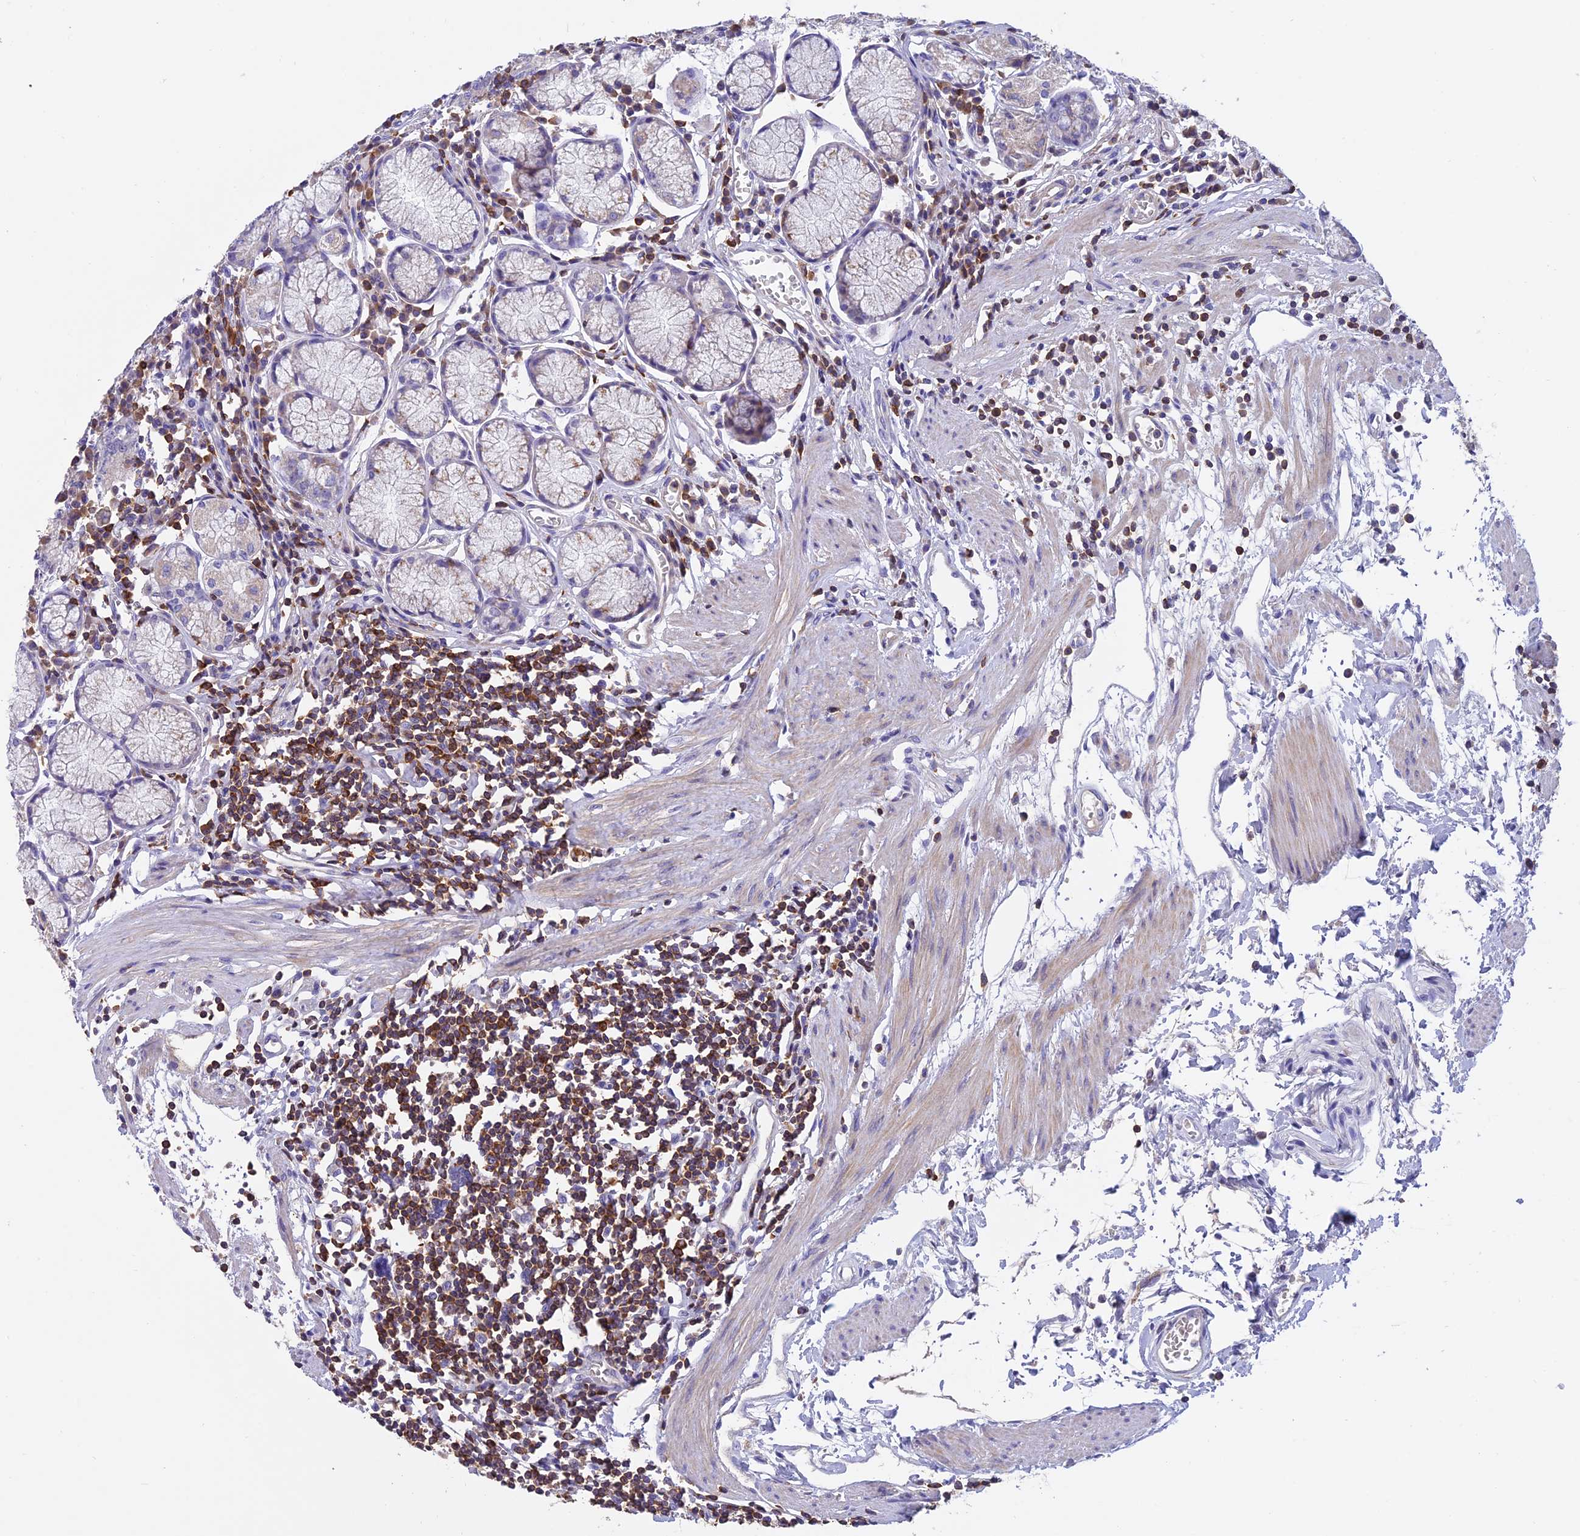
{"staining": {"intensity": "moderate", "quantity": "<25%", "location": "cytoplasmic/membranous"}, "tissue": "stomach", "cell_type": "Glandular cells", "image_type": "normal", "snomed": [{"axis": "morphology", "description": "Normal tissue, NOS"}, {"axis": "topography", "description": "Stomach"}], "caption": "Stomach stained with IHC shows moderate cytoplasmic/membranous staining in about <25% of glandular cells. (DAB = brown stain, brightfield microscopy at high magnification).", "gene": "LPXN", "patient": {"sex": "male", "age": 55}}